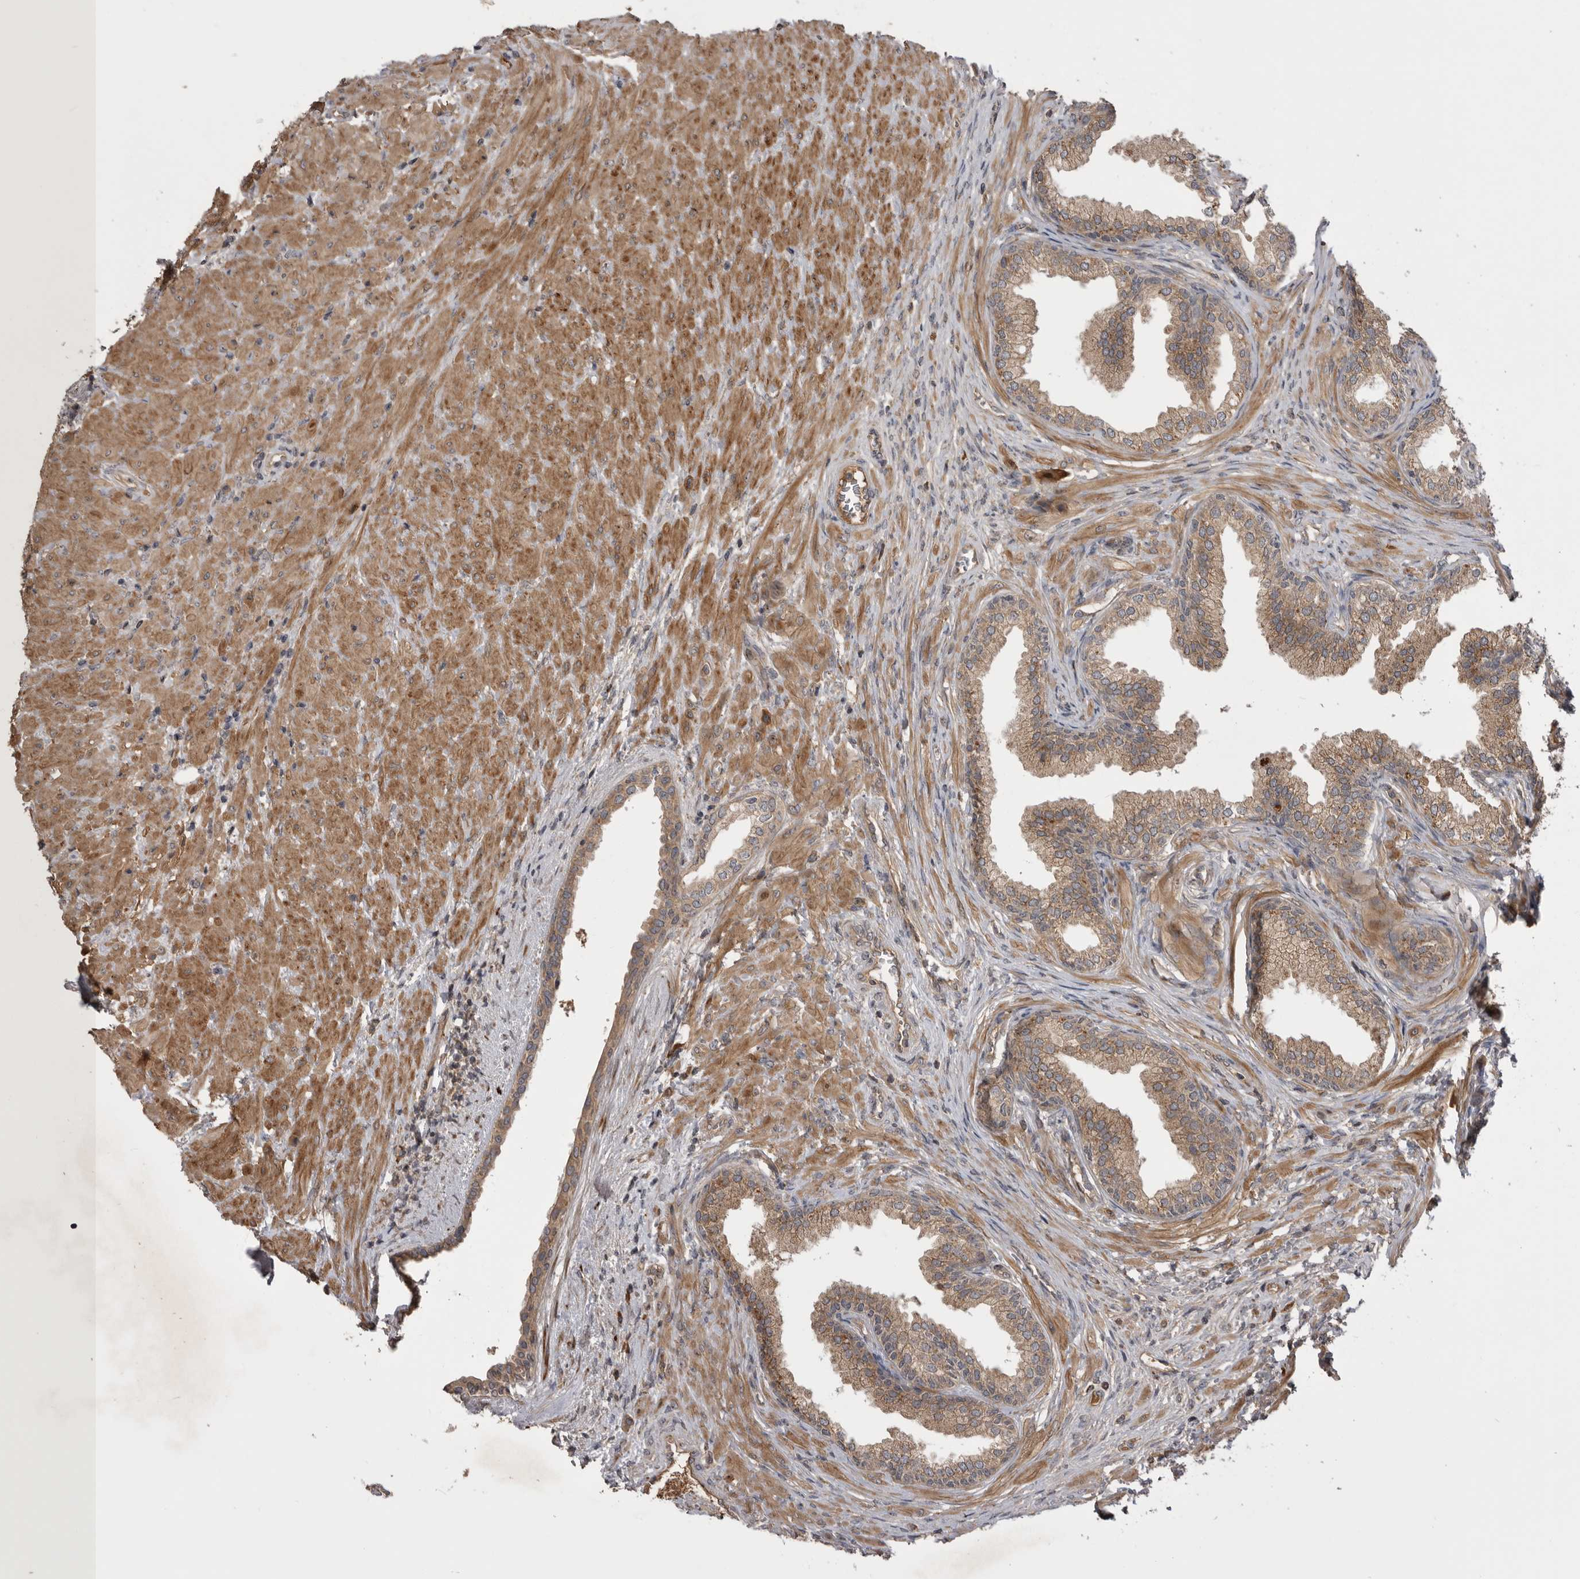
{"staining": {"intensity": "moderate", "quantity": ">75%", "location": "cytoplasmic/membranous"}, "tissue": "prostate", "cell_type": "Glandular cells", "image_type": "normal", "snomed": [{"axis": "morphology", "description": "Normal tissue, NOS"}, {"axis": "topography", "description": "Prostate"}], "caption": "This is a histology image of immunohistochemistry (IHC) staining of normal prostate, which shows moderate staining in the cytoplasmic/membranous of glandular cells.", "gene": "RAB3GAP2", "patient": {"sex": "male", "age": 76}}